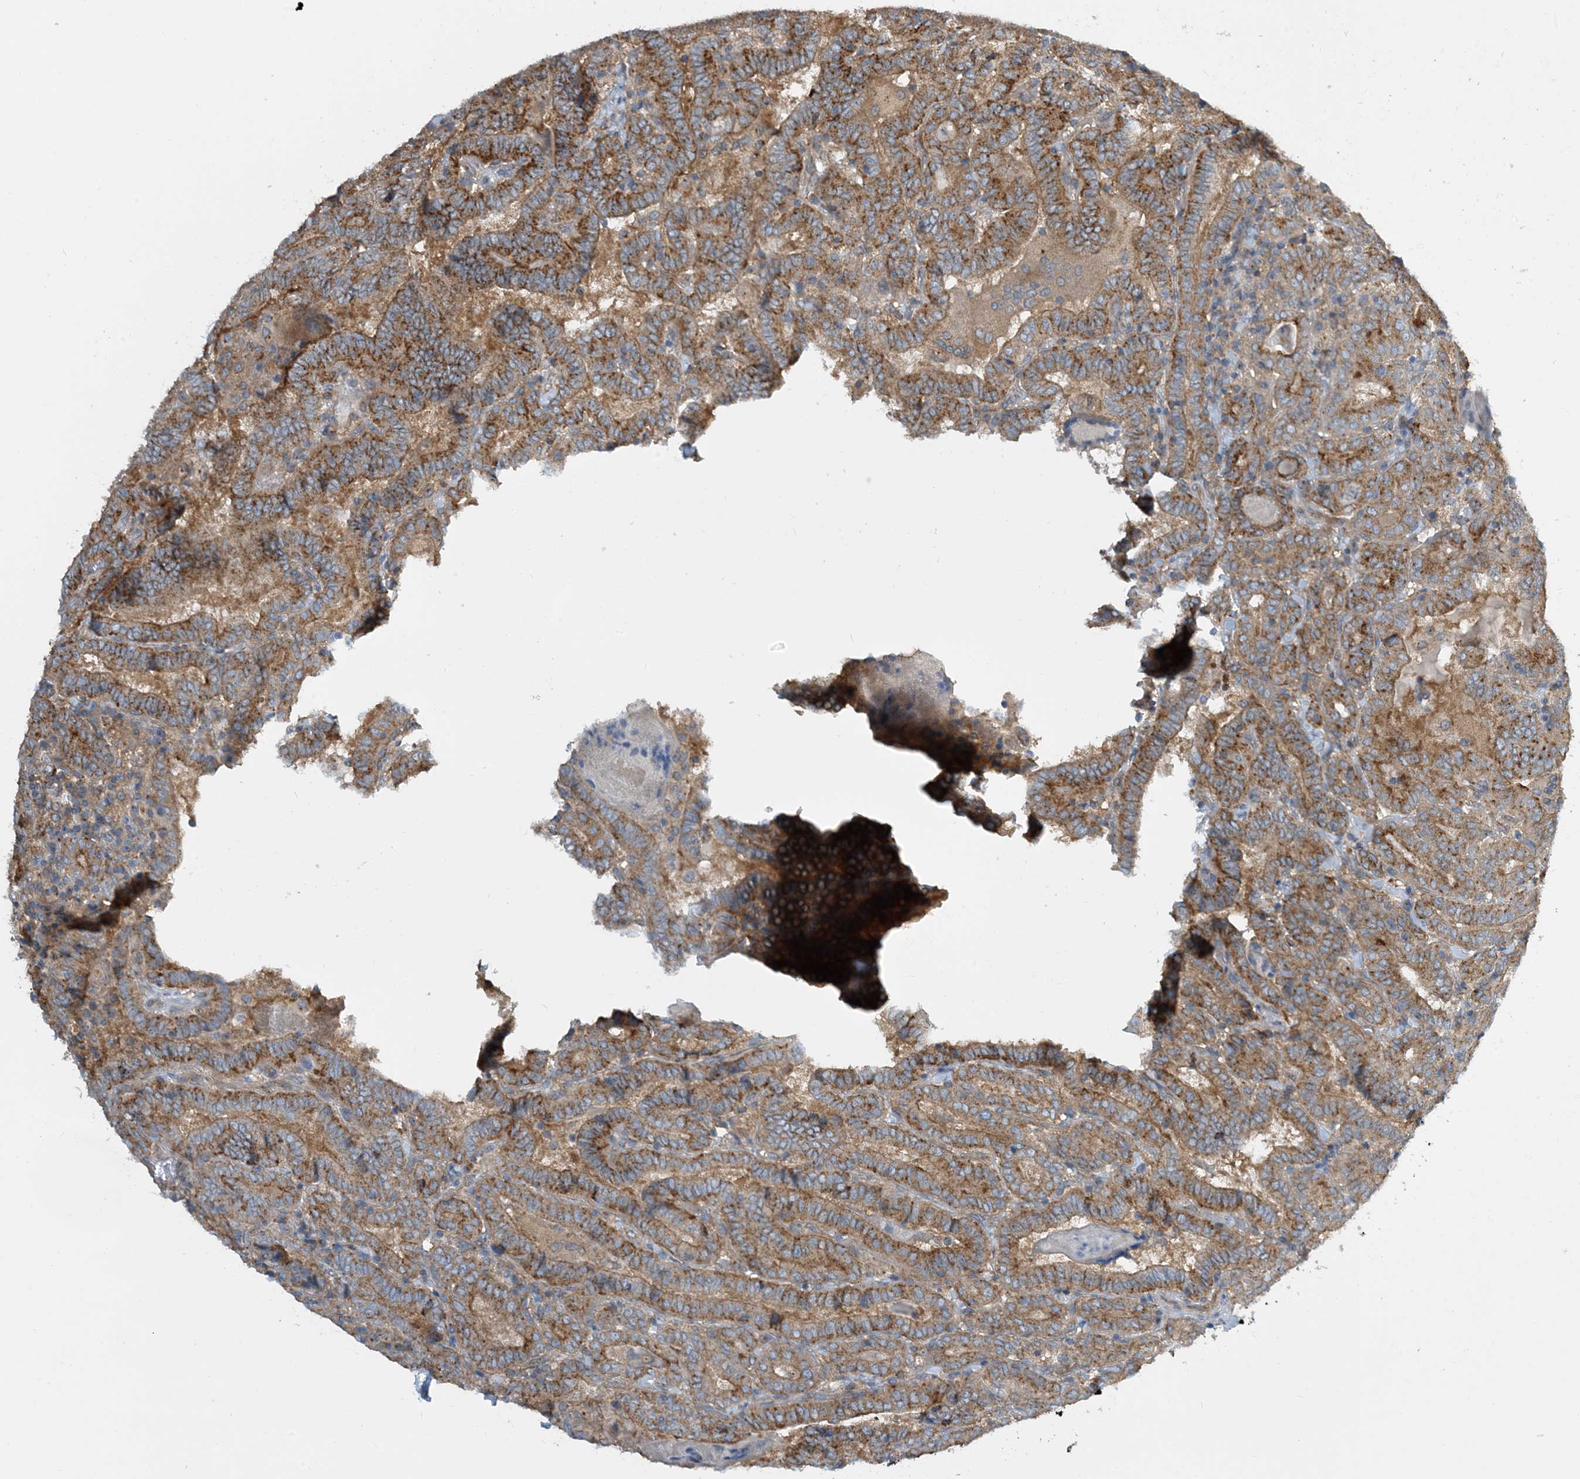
{"staining": {"intensity": "moderate", "quantity": ">75%", "location": "cytoplasmic/membranous"}, "tissue": "thyroid cancer", "cell_type": "Tumor cells", "image_type": "cancer", "snomed": [{"axis": "morphology", "description": "Papillary adenocarcinoma, NOS"}, {"axis": "topography", "description": "Thyroid gland"}], "caption": "The photomicrograph displays immunohistochemical staining of papillary adenocarcinoma (thyroid). There is moderate cytoplasmic/membranous positivity is identified in approximately >75% of tumor cells. The staining was performed using DAB to visualize the protein expression in brown, while the nuclei were stained in blue with hematoxylin (Magnification: 20x).", "gene": "SIDT1", "patient": {"sex": "female", "age": 72}}